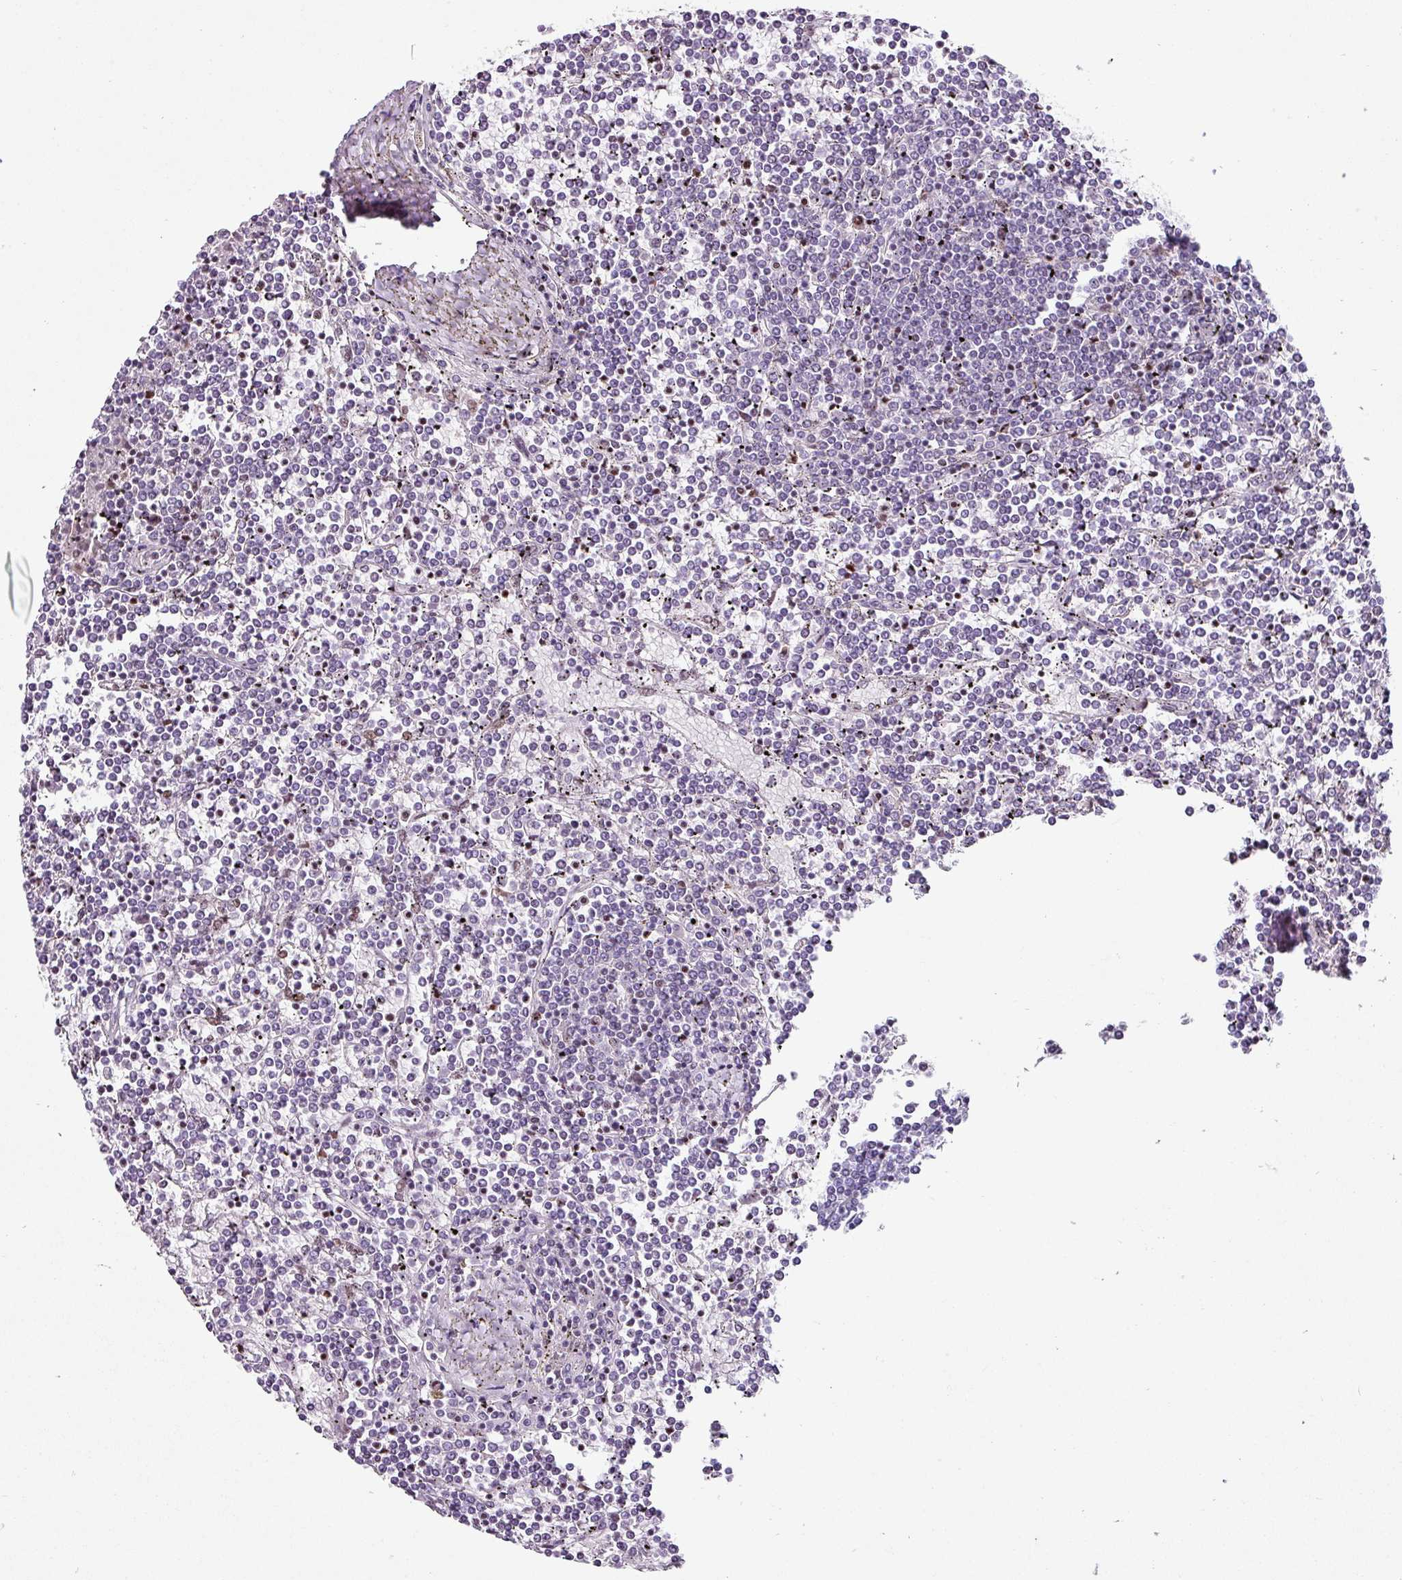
{"staining": {"intensity": "negative", "quantity": "none", "location": "none"}, "tissue": "lymphoma", "cell_type": "Tumor cells", "image_type": "cancer", "snomed": [{"axis": "morphology", "description": "Malignant lymphoma, non-Hodgkin's type, Low grade"}, {"axis": "topography", "description": "Spleen"}], "caption": "There is no significant staining in tumor cells of low-grade malignant lymphoma, non-Hodgkin's type. Nuclei are stained in blue.", "gene": "TRA2A", "patient": {"sex": "female", "age": 19}}